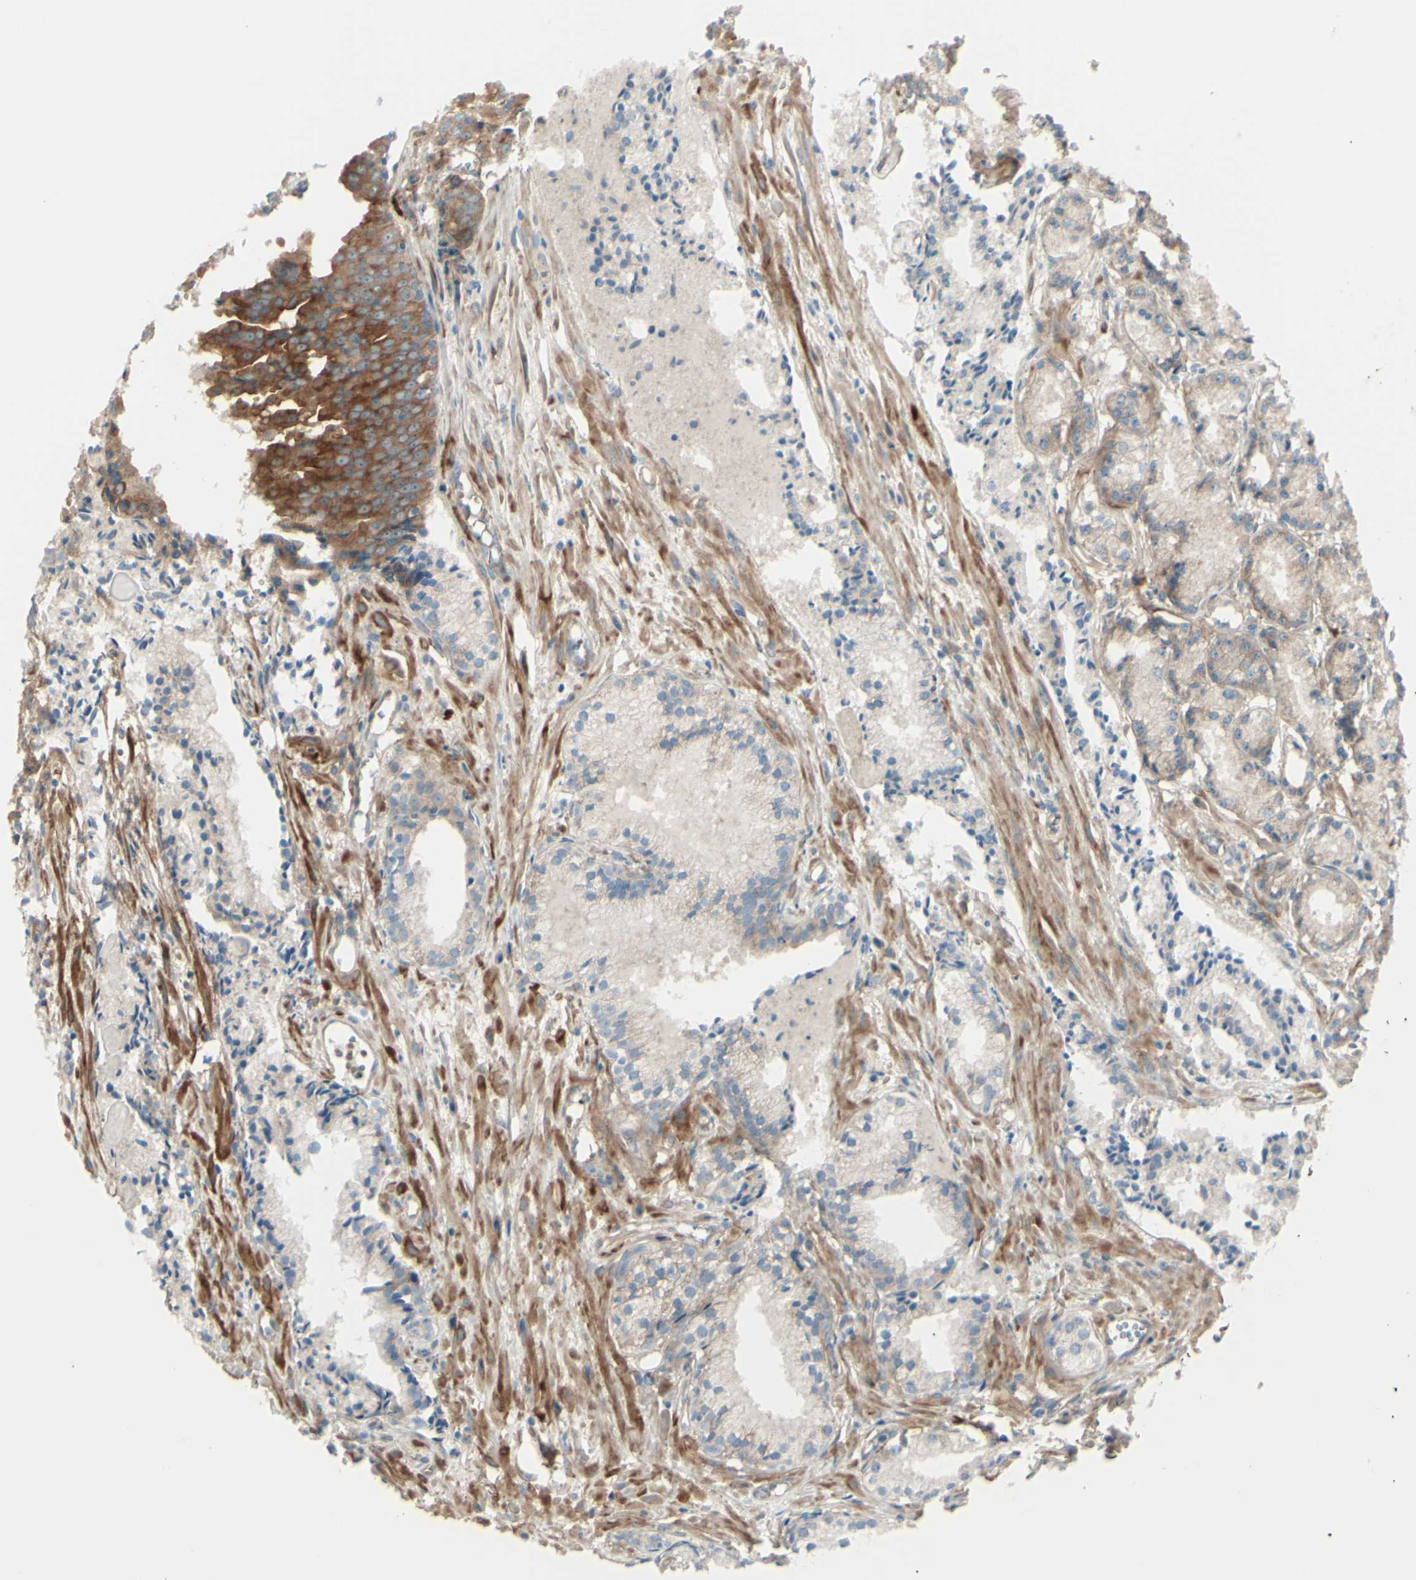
{"staining": {"intensity": "moderate", "quantity": ">75%", "location": "cytoplasmic/membranous"}, "tissue": "prostate cancer", "cell_type": "Tumor cells", "image_type": "cancer", "snomed": [{"axis": "morphology", "description": "Adenocarcinoma, Low grade"}, {"axis": "topography", "description": "Prostate"}], "caption": "DAB immunohistochemical staining of human low-grade adenocarcinoma (prostate) exhibits moderate cytoplasmic/membranous protein expression in about >75% of tumor cells.", "gene": "PCDHGA2", "patient": {"sex": "male", "age": 72}}